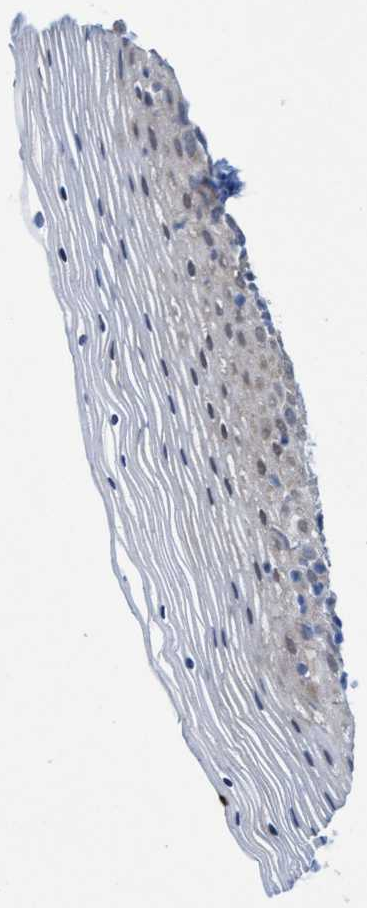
{"staining": {"intensity": "weak", "quantity": "<25%", "location": "cytoplasmic/membranous"}, "tissue": "vagina", "cell_type": "Squamous epithelial cells", "image_type": "normal", "snomed": [{"axis": "morphology", "description": "Normal tissue, NOS"}, {"axis": "topography", "description": "Vagina"}], "caption": "Normal vagina was stained to show a protein in brown. There is no significant positivity in squamous epithelial cells.", "gene": "SPEM2", "patient": {"sex": "female", "age": 32}}